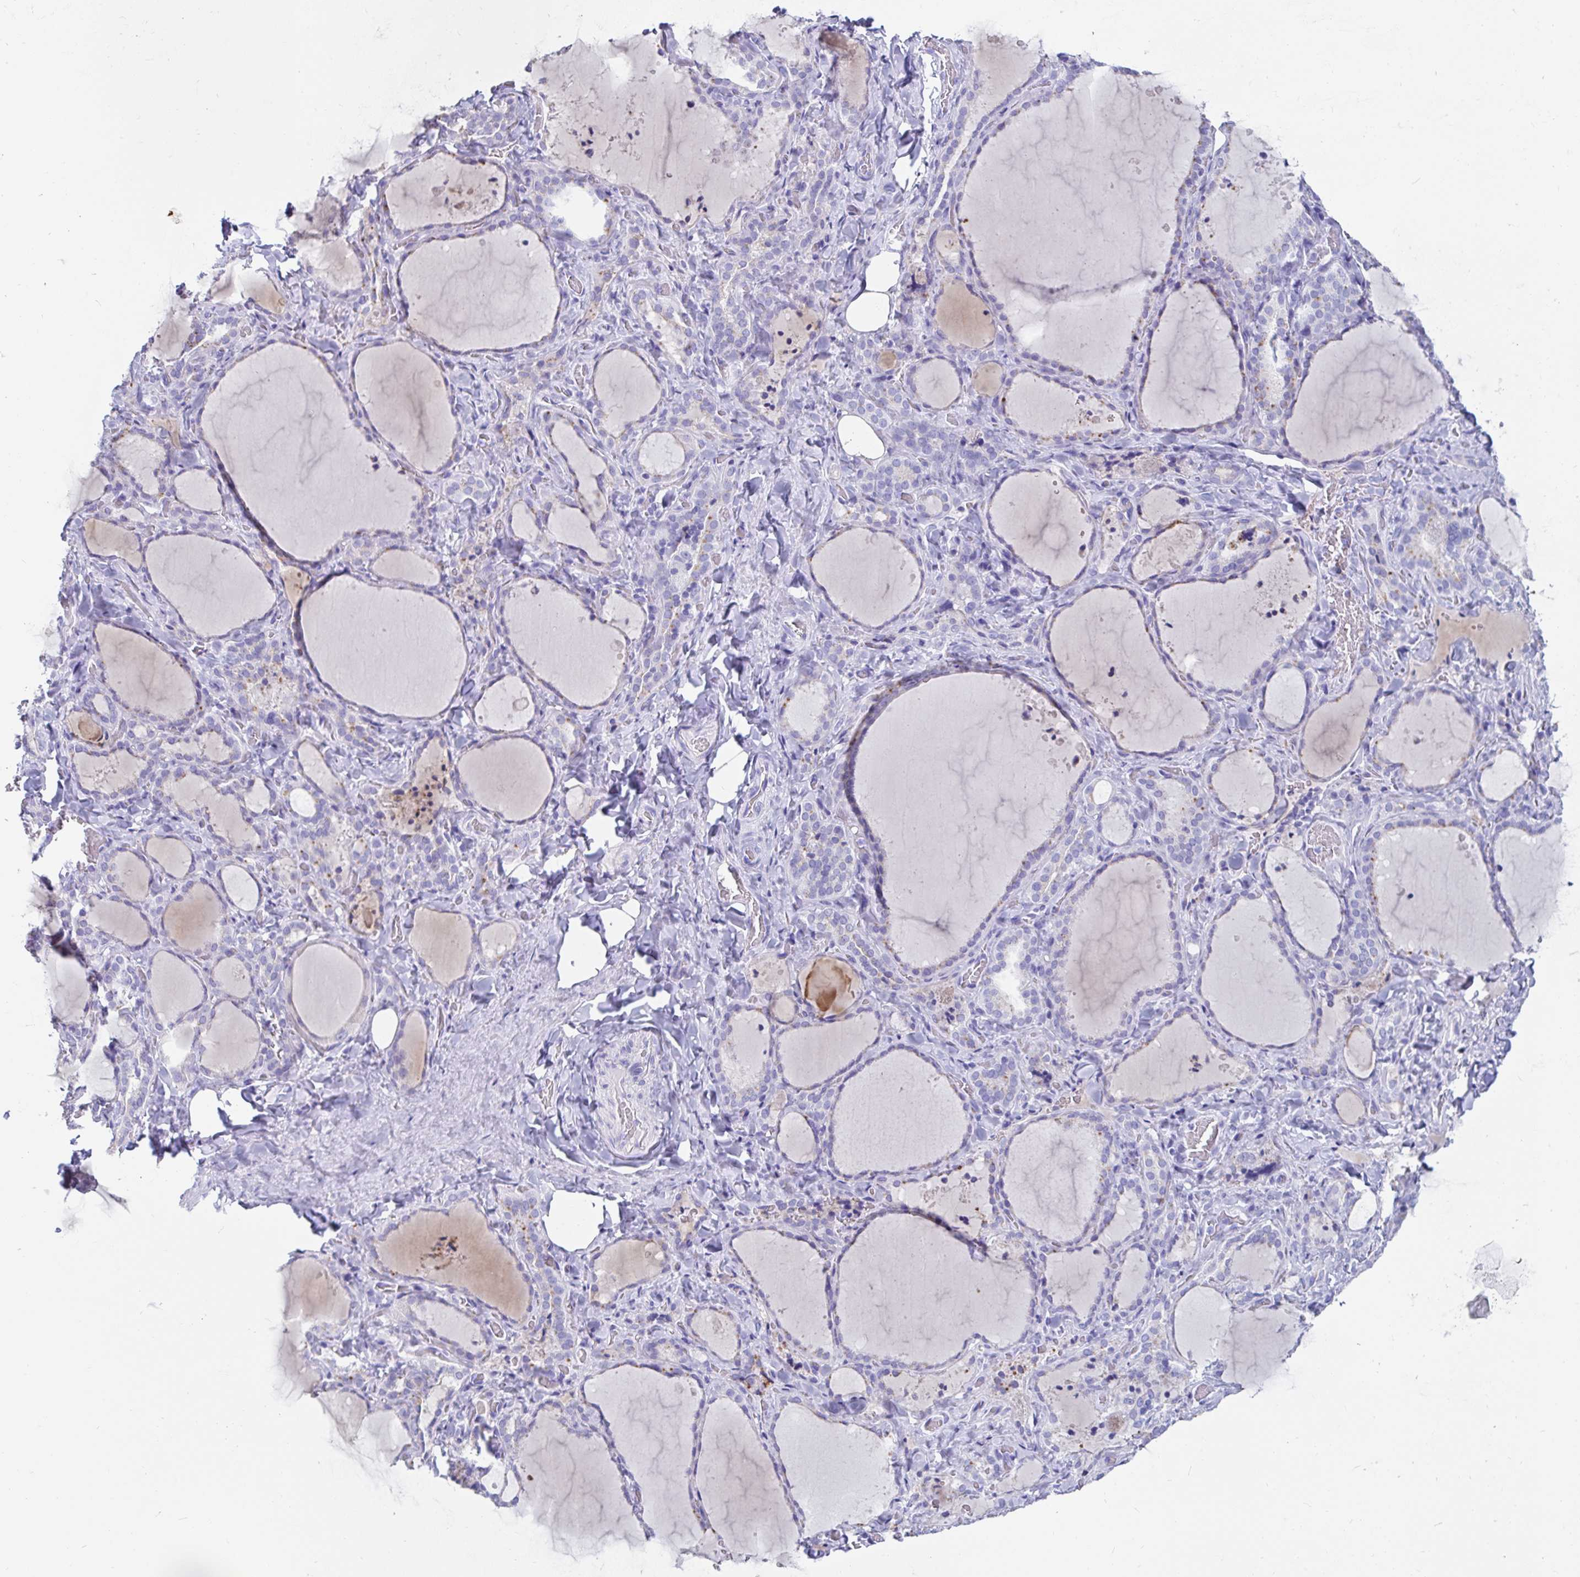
{"staining": {"intensity": "negative", "quantity": "none", "location": "none"}, "tissue": "thyroid gland", "cell_type": "Glandular cells", "image_type": "normal", "snomed": [{"axis": "morphology", "description": "Normal tissue, NOS"}, {"axis": "topography", "description": "Thyroid gland"}], "caption": "A high-resolution photomicrograph shows IHC staining of unremarkable thyroid gland, which exhibits no significant positivity in glandular cells.", "gene": "ZPBP2", "patient": {"sex": "female", "age": 22}}